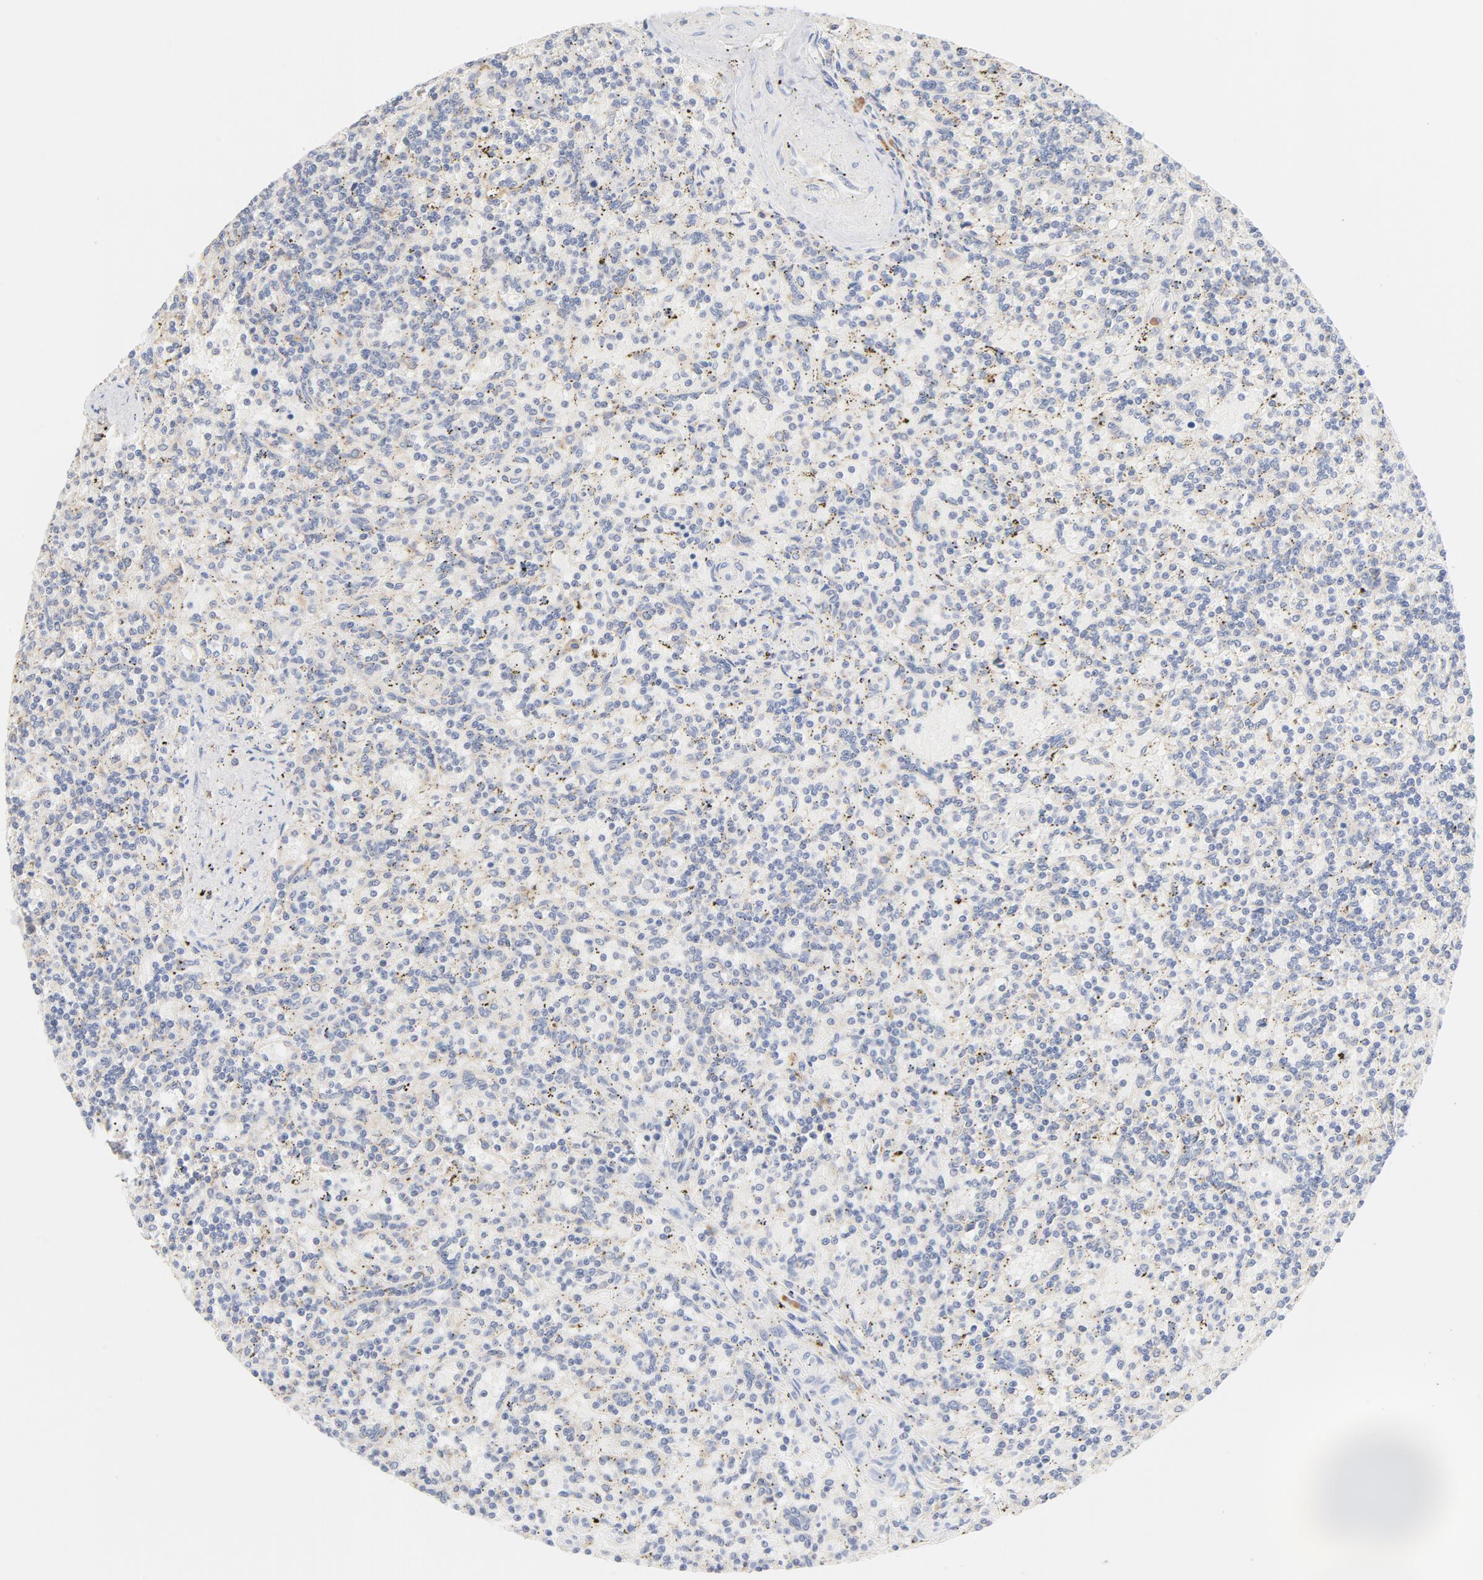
{"staining": {"intensity": "negative", "quantity": "none", "location": "none"}, "tissue": "lymphoma", "cell_type": "Tumor cells", "image_type": "cancer", "snomed": [{"axis": "morphology", "description": "Malignant lymphoma, non-Hodgkin's type, Low grade"}, {"axis": "topography", "description": "Spleen"}], "caption": "Image shows no protein staining in tumor cells of malignant lymphoma, non-Hodgkin's type (low-grade) tissue.", "gene": "TLR4", "patient": {"sex": "male", "age": 73}}